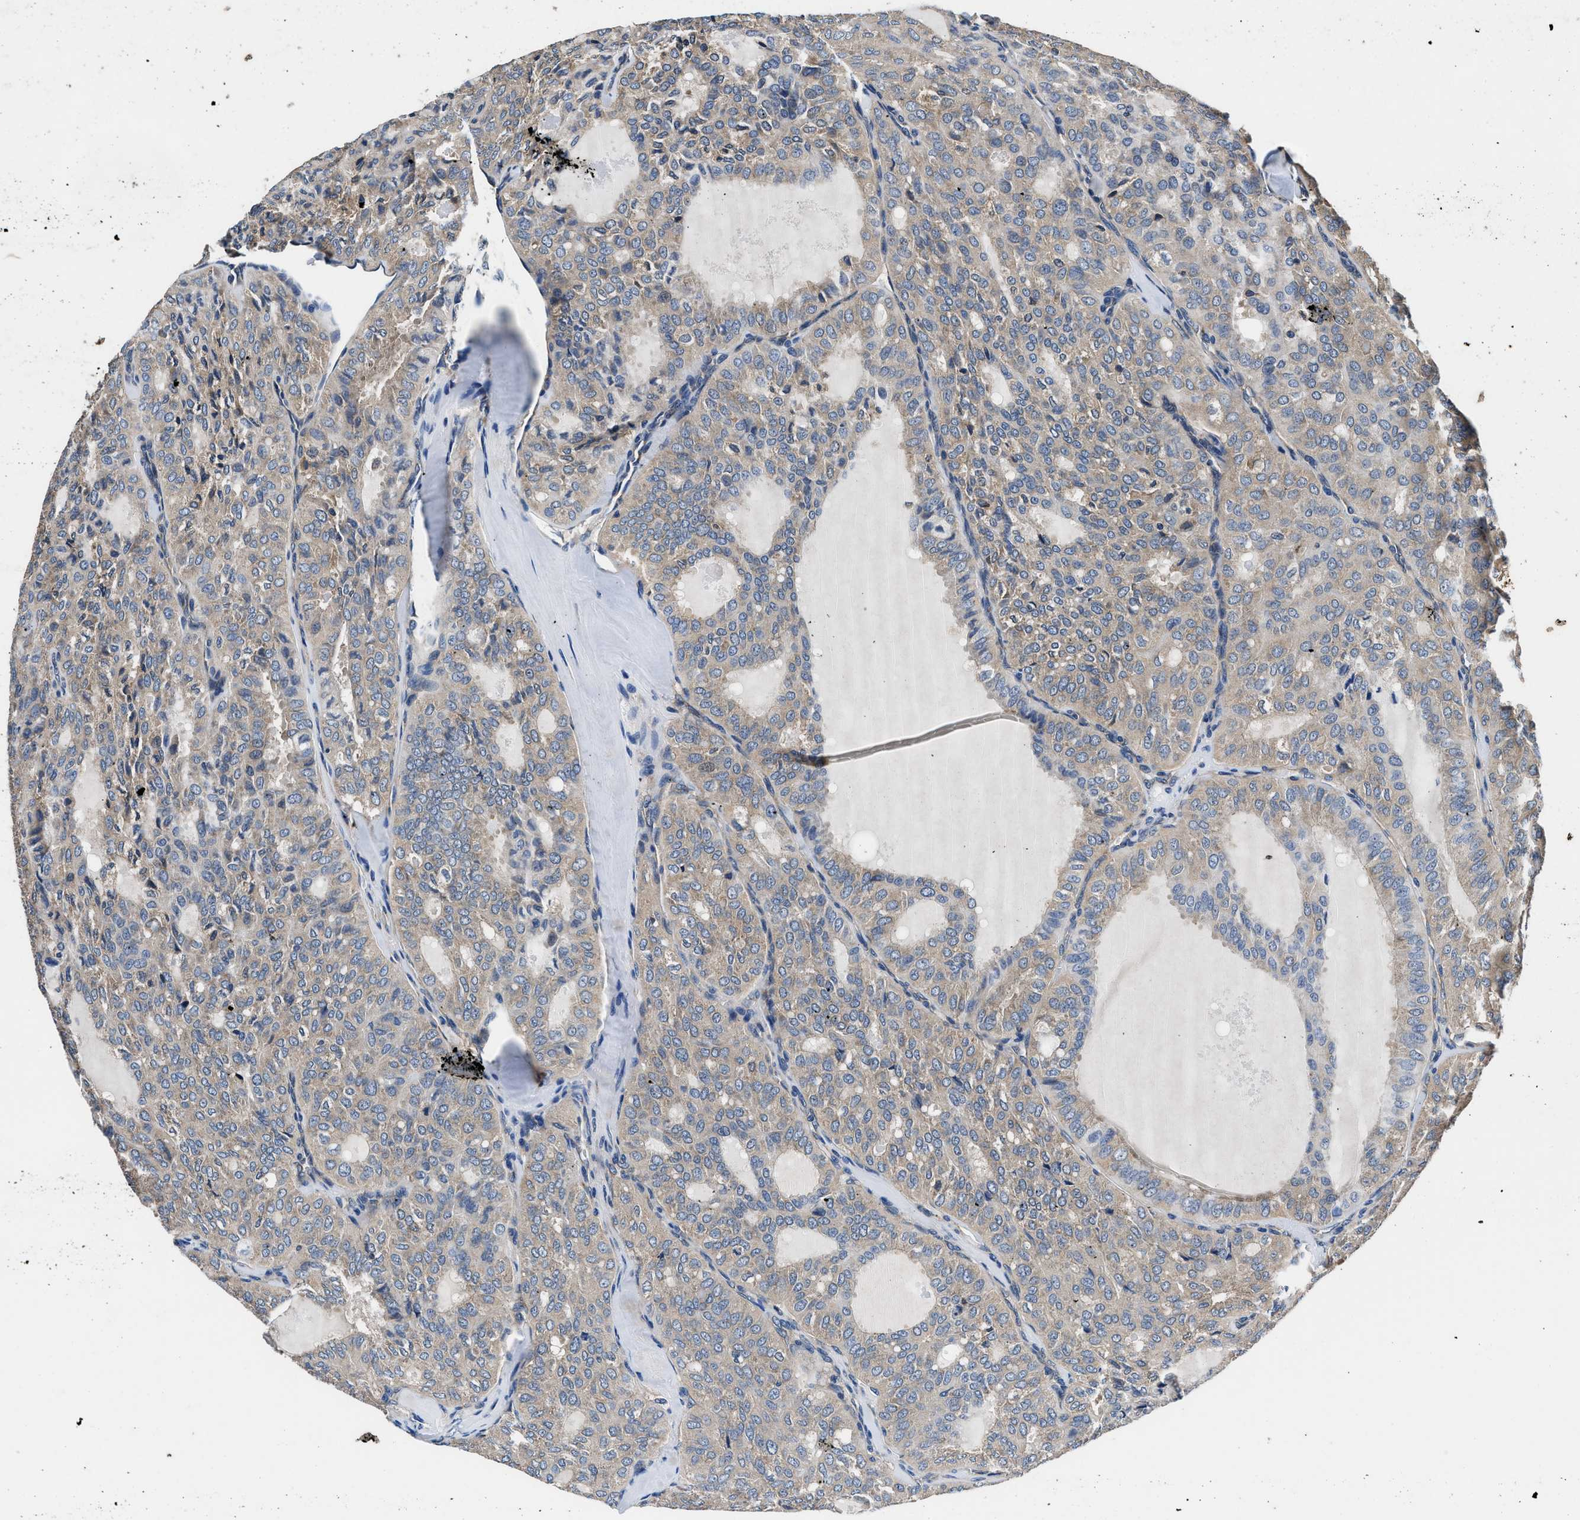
{"staining": {"intensity": "moderate", "quantity": "25%-75%", "location": "cytoplasmic/membranous"}, "tissue": "thyroid cancer", "cell_type": "Tumor cells", "image_type": "cancer", "snomed": [{"axis": "morphology", "description": "Follicular adenoma carcinoma, NOS"}, {"axis": "topography", "description": "Thyroid gland"}], "caption": "Protein staining of thyroid follicular adenoma carcinoma tissue exhibits moderate cytoplasmic/membranous positivity in approximately 25%-75% of tumor cells.", "gene": "DHRS7B", "patient": {"sex": "male", "age": 75}}